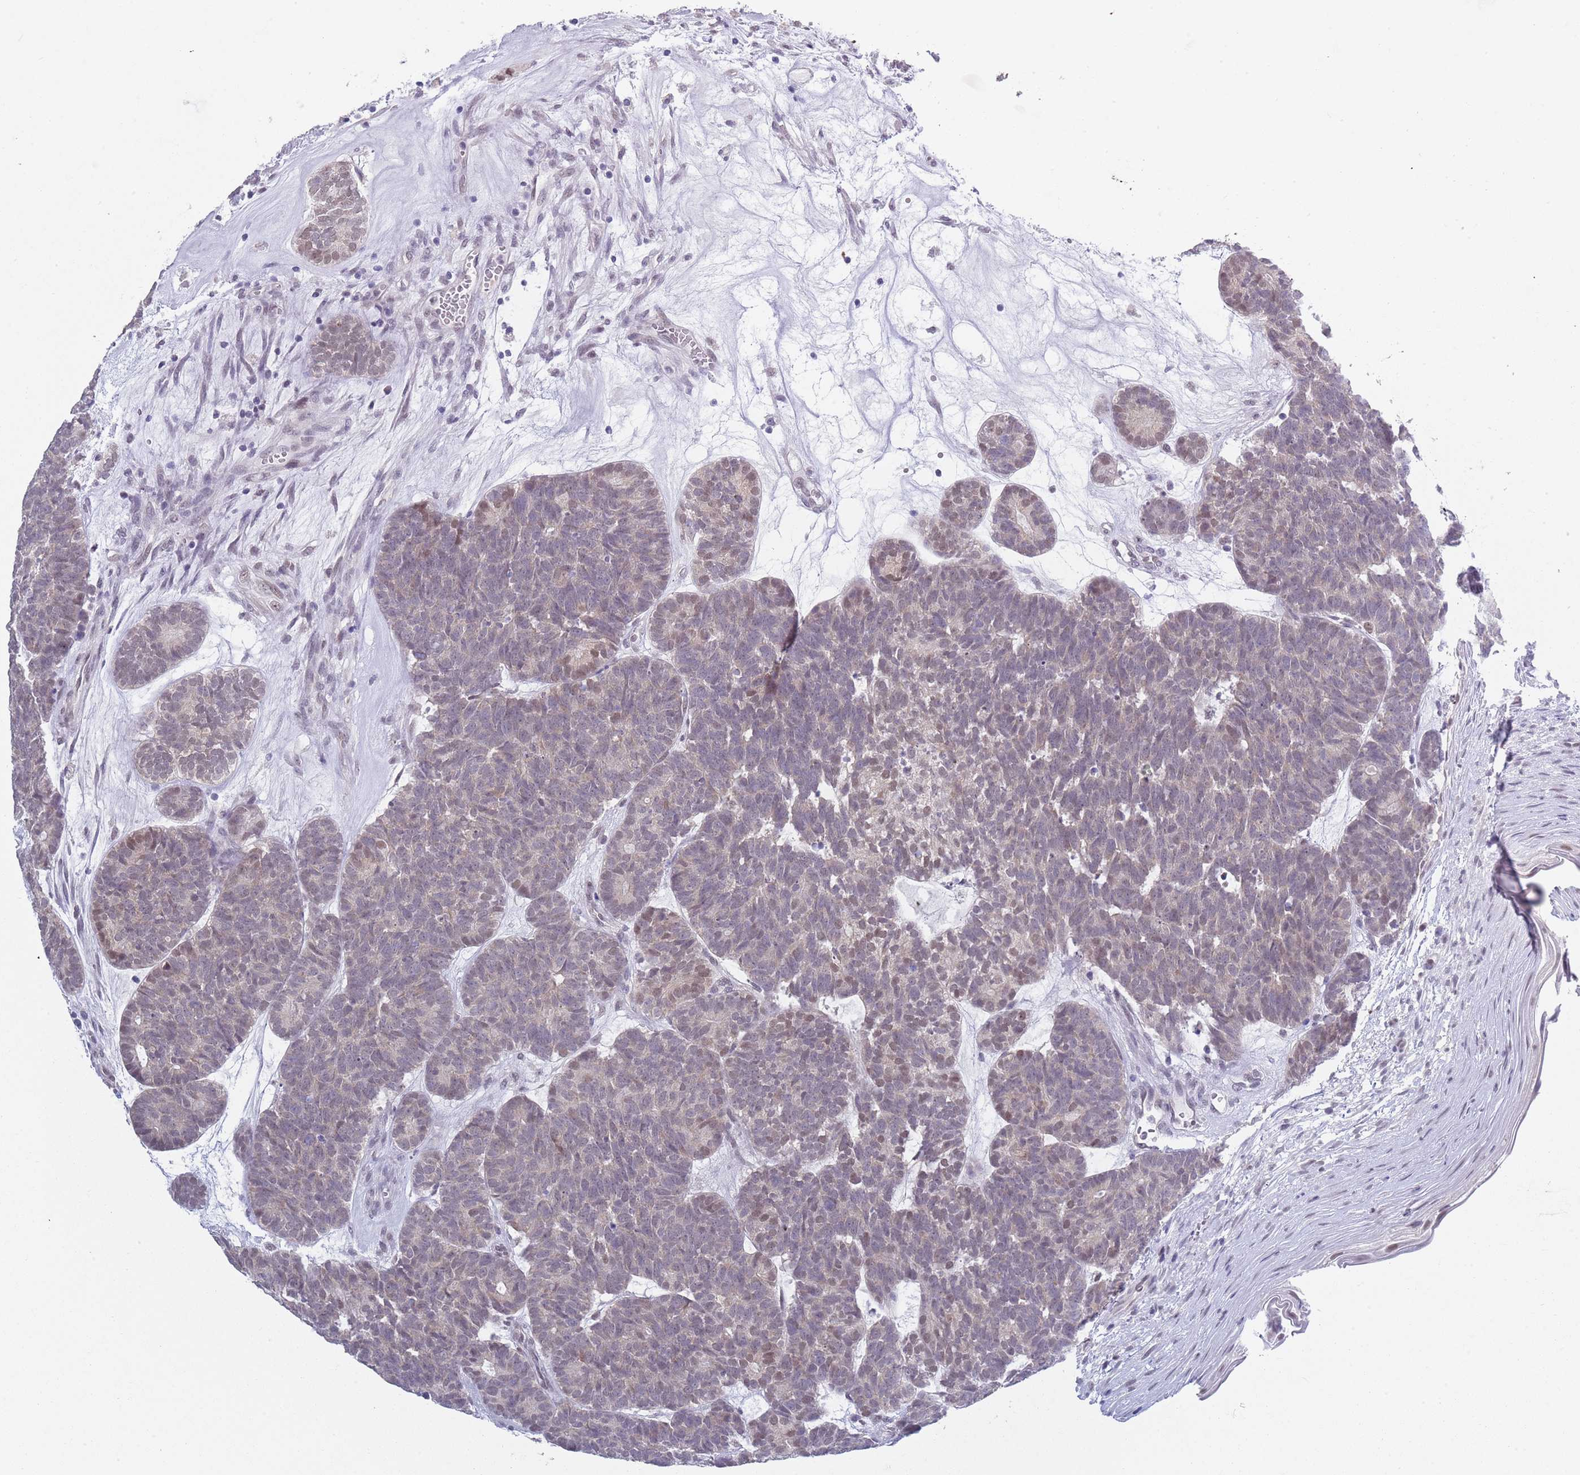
{"staining": {"intensity": "weak", "quantity": "25%-75%", "location": "nuclear"}, "tissue": "head and neck cancer", "cell_type": "Tumor cells", "image_type": "cancer", "snomed": [{"axis": "morphology", "description": "Adenocarcinoma, NOS"}, {"axis": "topography", "description": "Head-Neck"}], "caption": "There is low levels of weak nuclear positivity in tumor cells of adenocarcinoma (head and neck), as demonstrated by immunohistochemical staining (brown color).", "gene": "SEPHS2", "patient": {"sex": "female", "age": 81}}